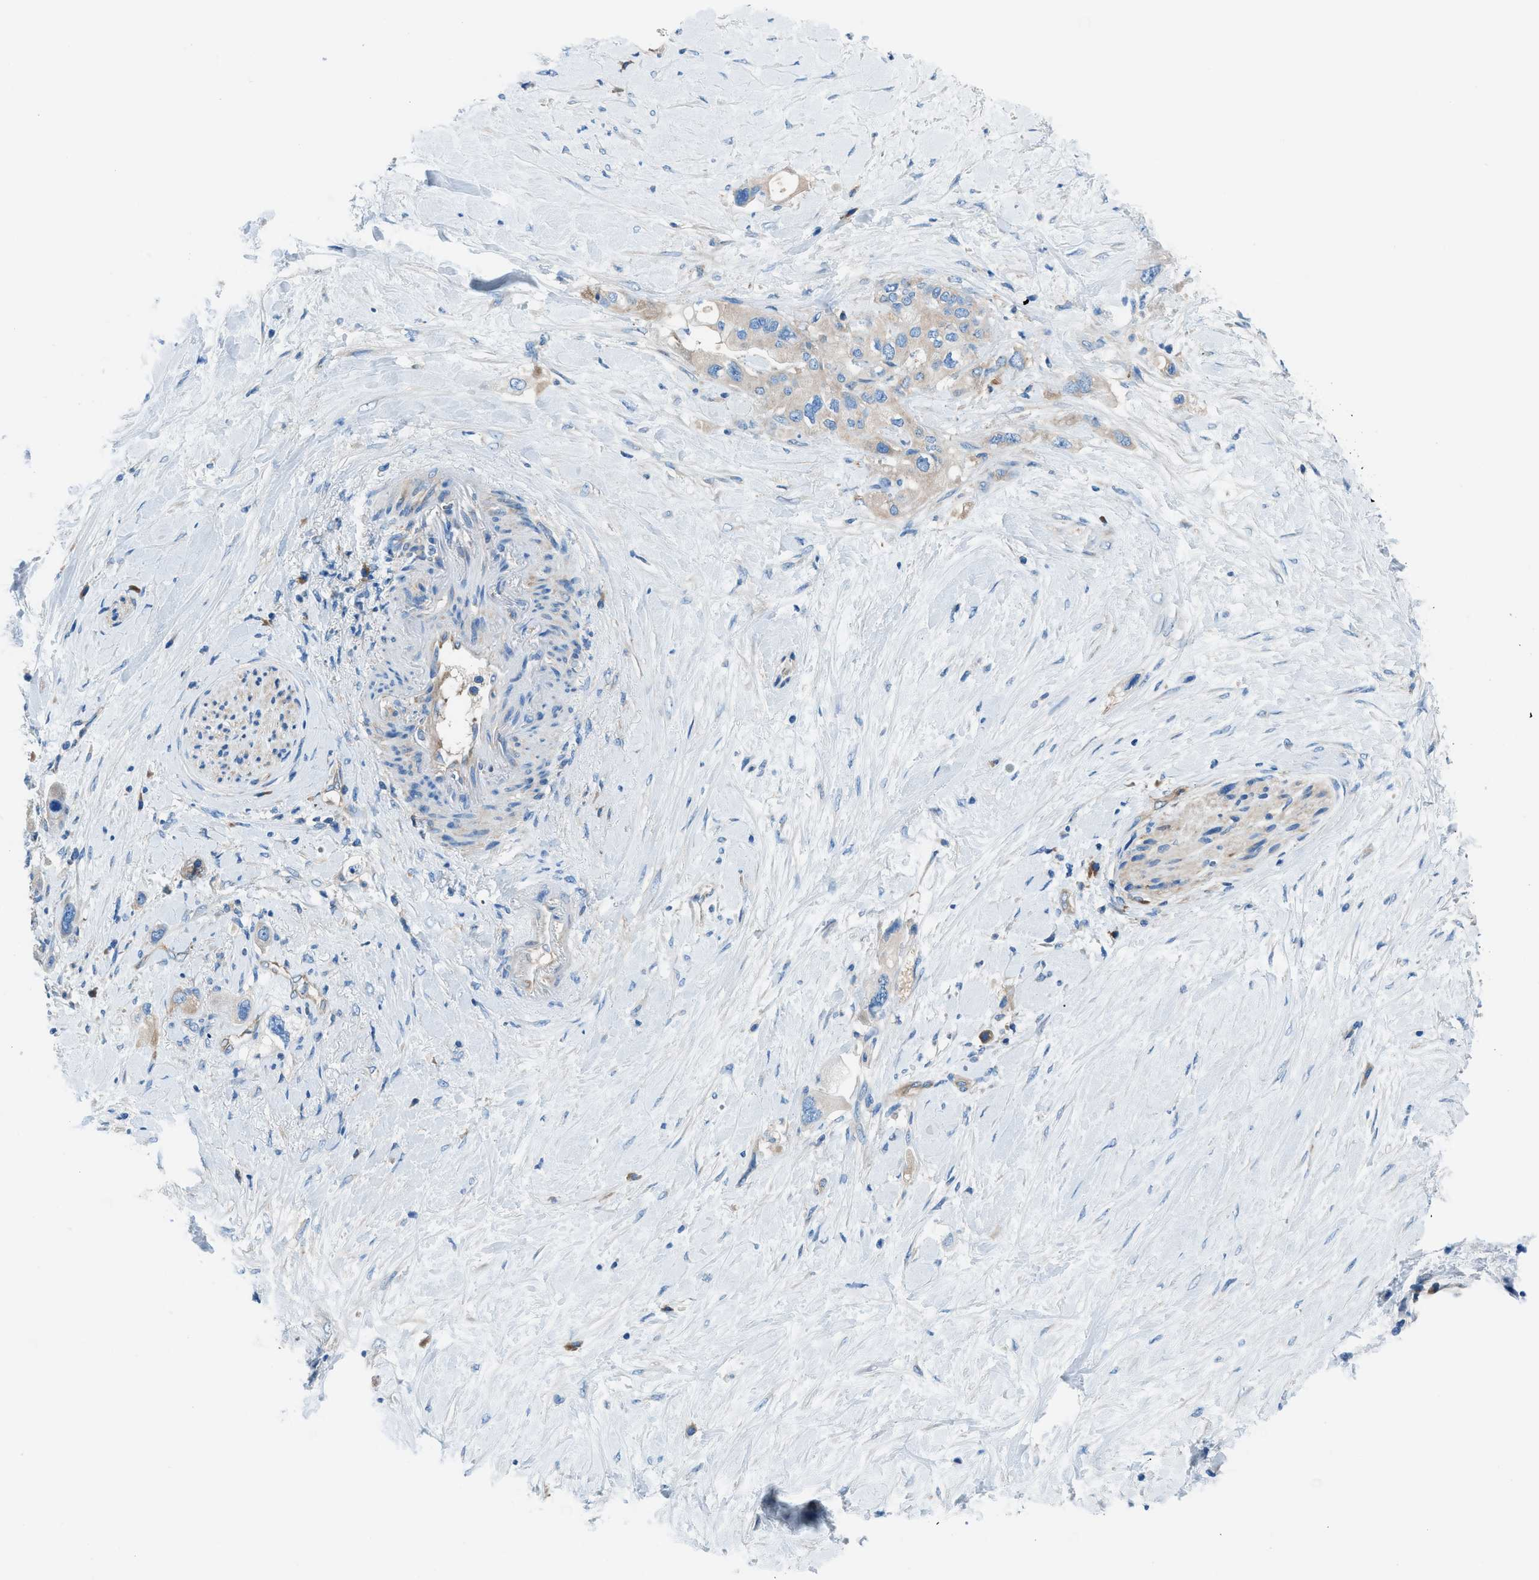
{"staining": {"intensity": "negative", "quantity": "none", "location": "none"}, "tissue": "pancreatic cancer", "cell_type": "Tumor cells", "image_type": "cancer", "snomed": [{"axis": "morphology", "description": "Adenocarcinoma, NOS"}, {"axis": "topography", "description": "Pancreas"}], "caption": "Micrograph shows no protein positivity in tumor cells of pancreatic cancer tissue.", "gene": "SARS1", "patient": {"sex": "female", "age": 56}}